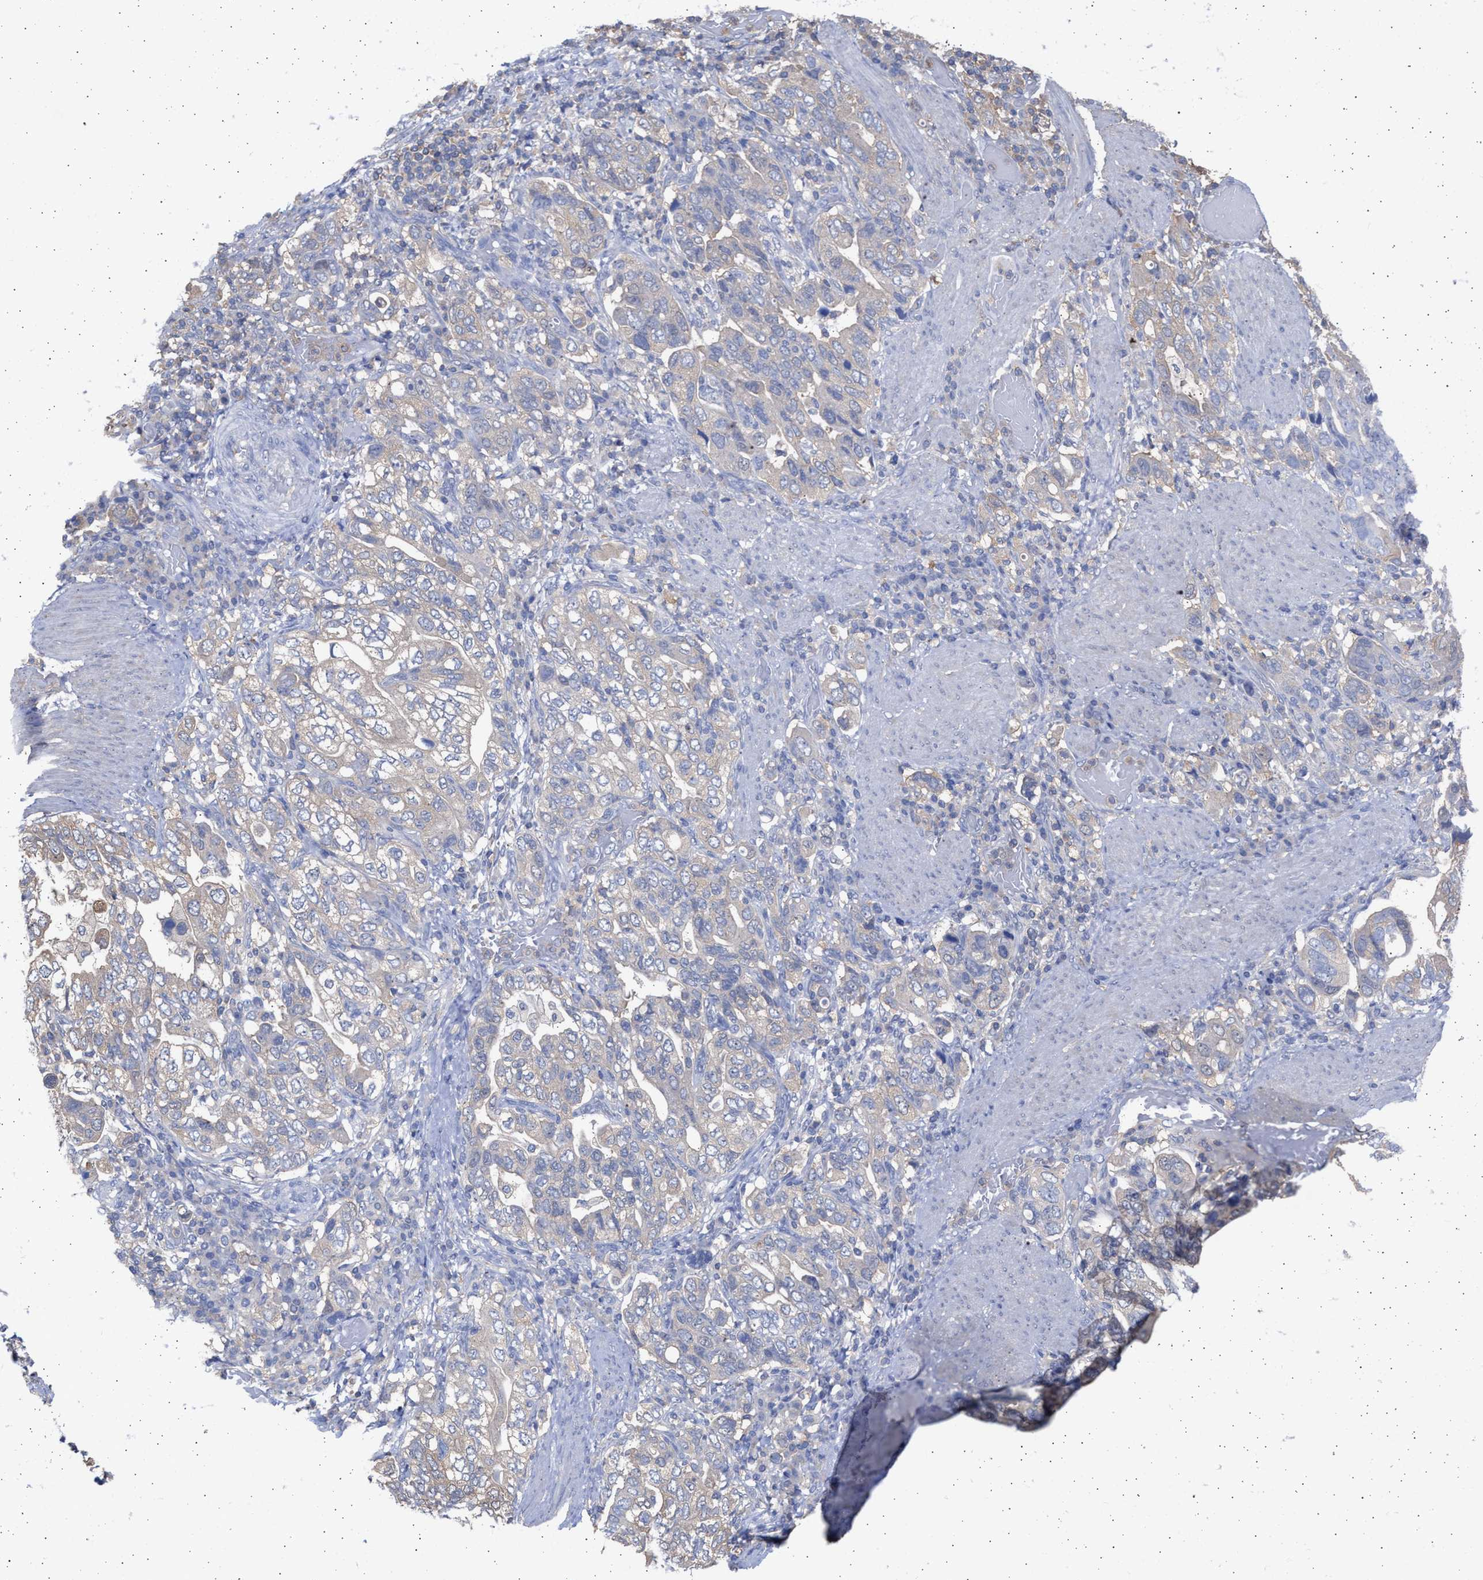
{"staining": {"intensity": "weak", "quantity": "25%-75%", "location": "cytoplasmic/membranous"}, "tissue": "stomach cancer", "cell_type": "Tumor cells", "image_type": "cancer", "snomed": [{"axis": "morphology", "description": "Adenocarcinoma, NOS"}, {"axis": "topography", "description": "Stomach, upper"}], "caption": "Human stomach adenocarcinoma stained with a protein marker shows weak staining in tumor cells.", "gene": "ALDOC", "patient": {"sex": "male", "age": 62}}